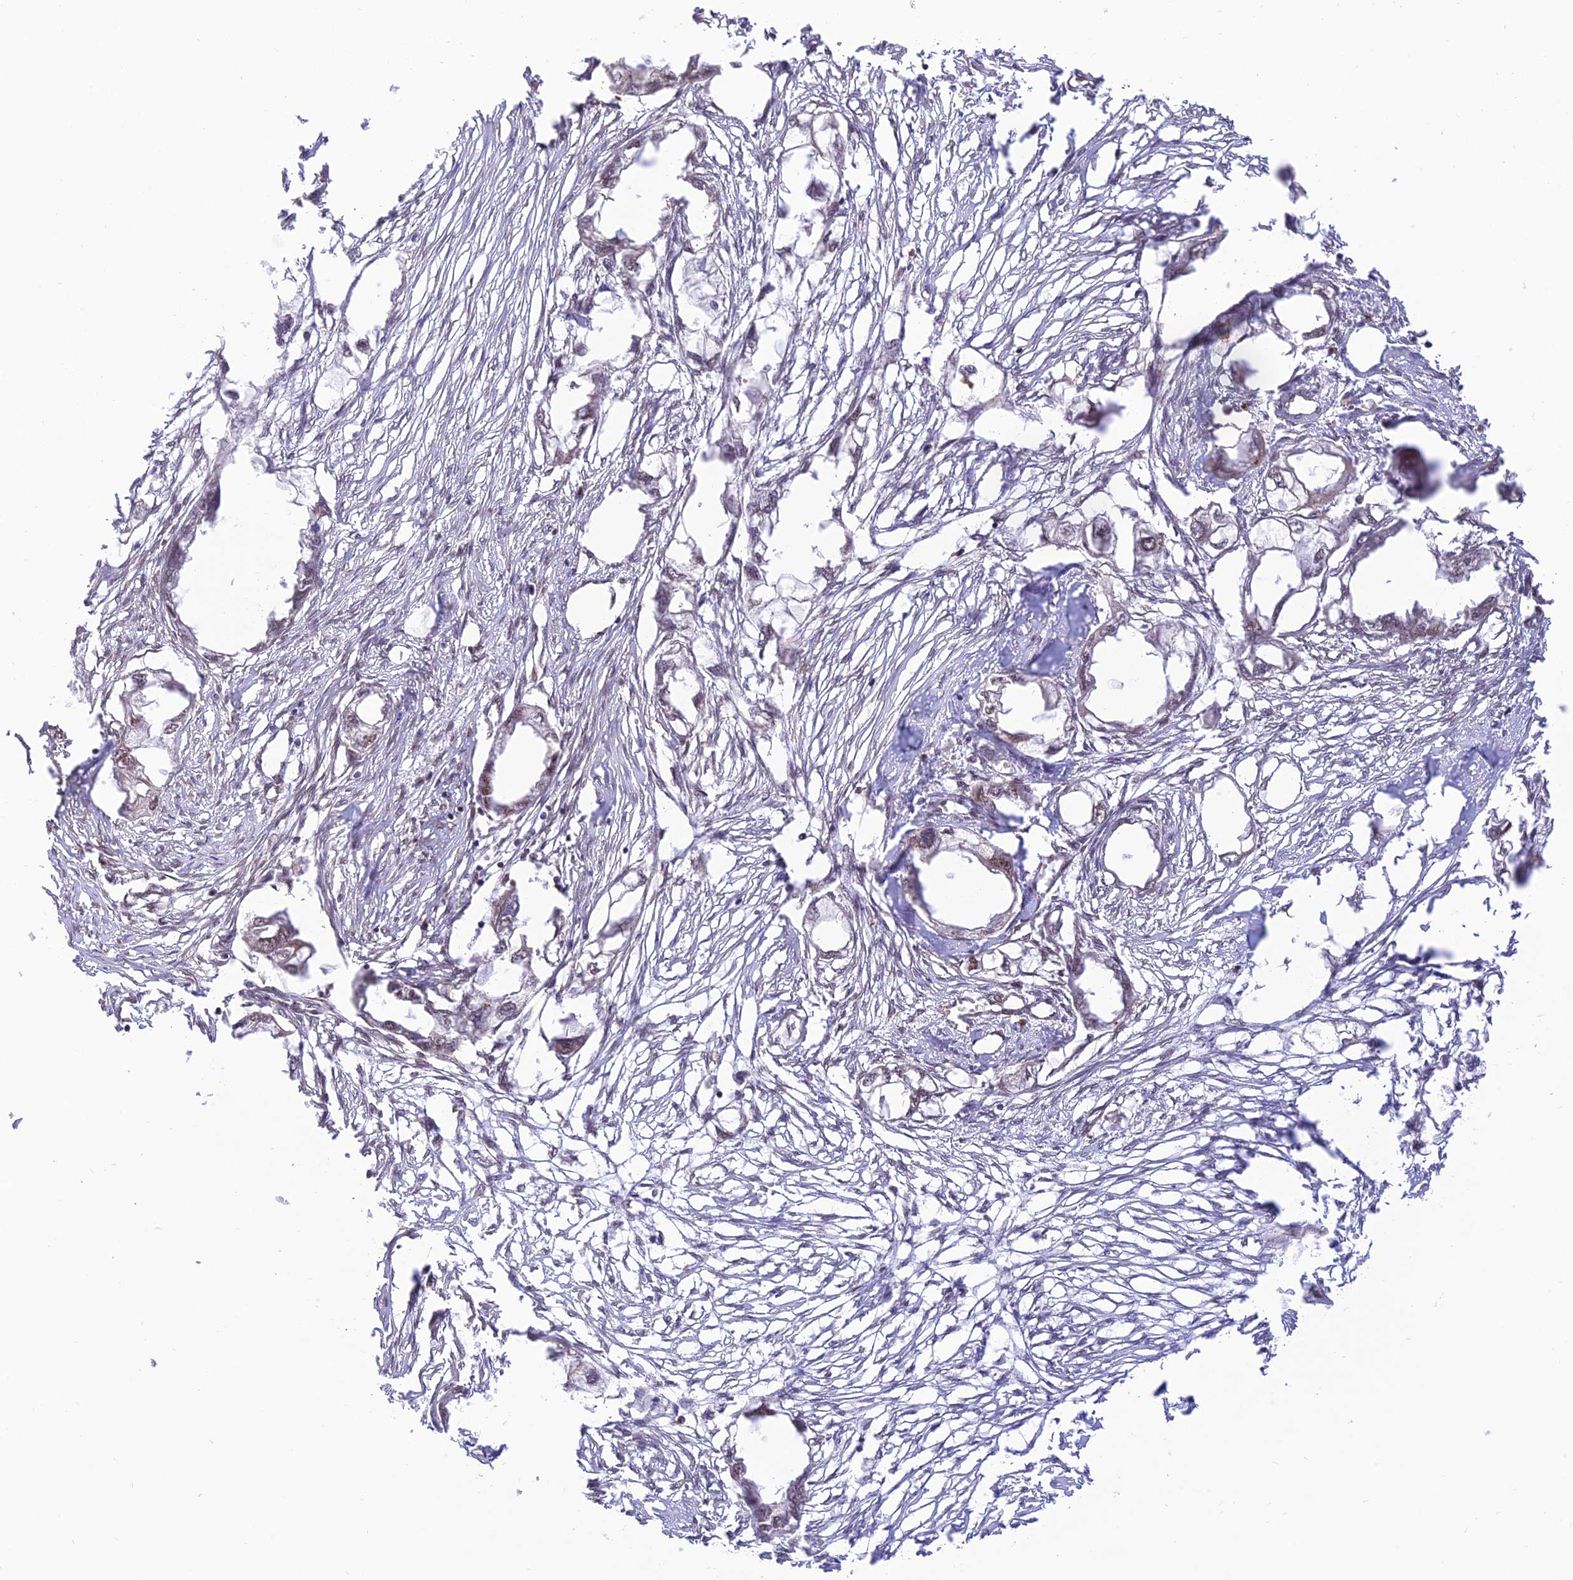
{"staining": {"intensity": "negative", "quantity": "none", "location": "none"}, "tissue": "endometrial cancer", "cell_type": "Tumor cells", "image_type": "cancer", "snomed": [{"axis": "morphology", "description": "Adenocarcinoma, NOS"}, {"axis": "morphology", "description": "Adenocarcinoma, metastatic, NOS"}, {"axis": "topography", "description": "Adipose tissue"}, {"axis": "topography", "description": "Endometrium"}], "caption": "Immunohistochemistry of human endometrial cancer (metastatic adenocarcinoma) reveals no staining in tumor cells.", "gene": "GOLGA3", "patient": {"sex": "female", "age": 67}}